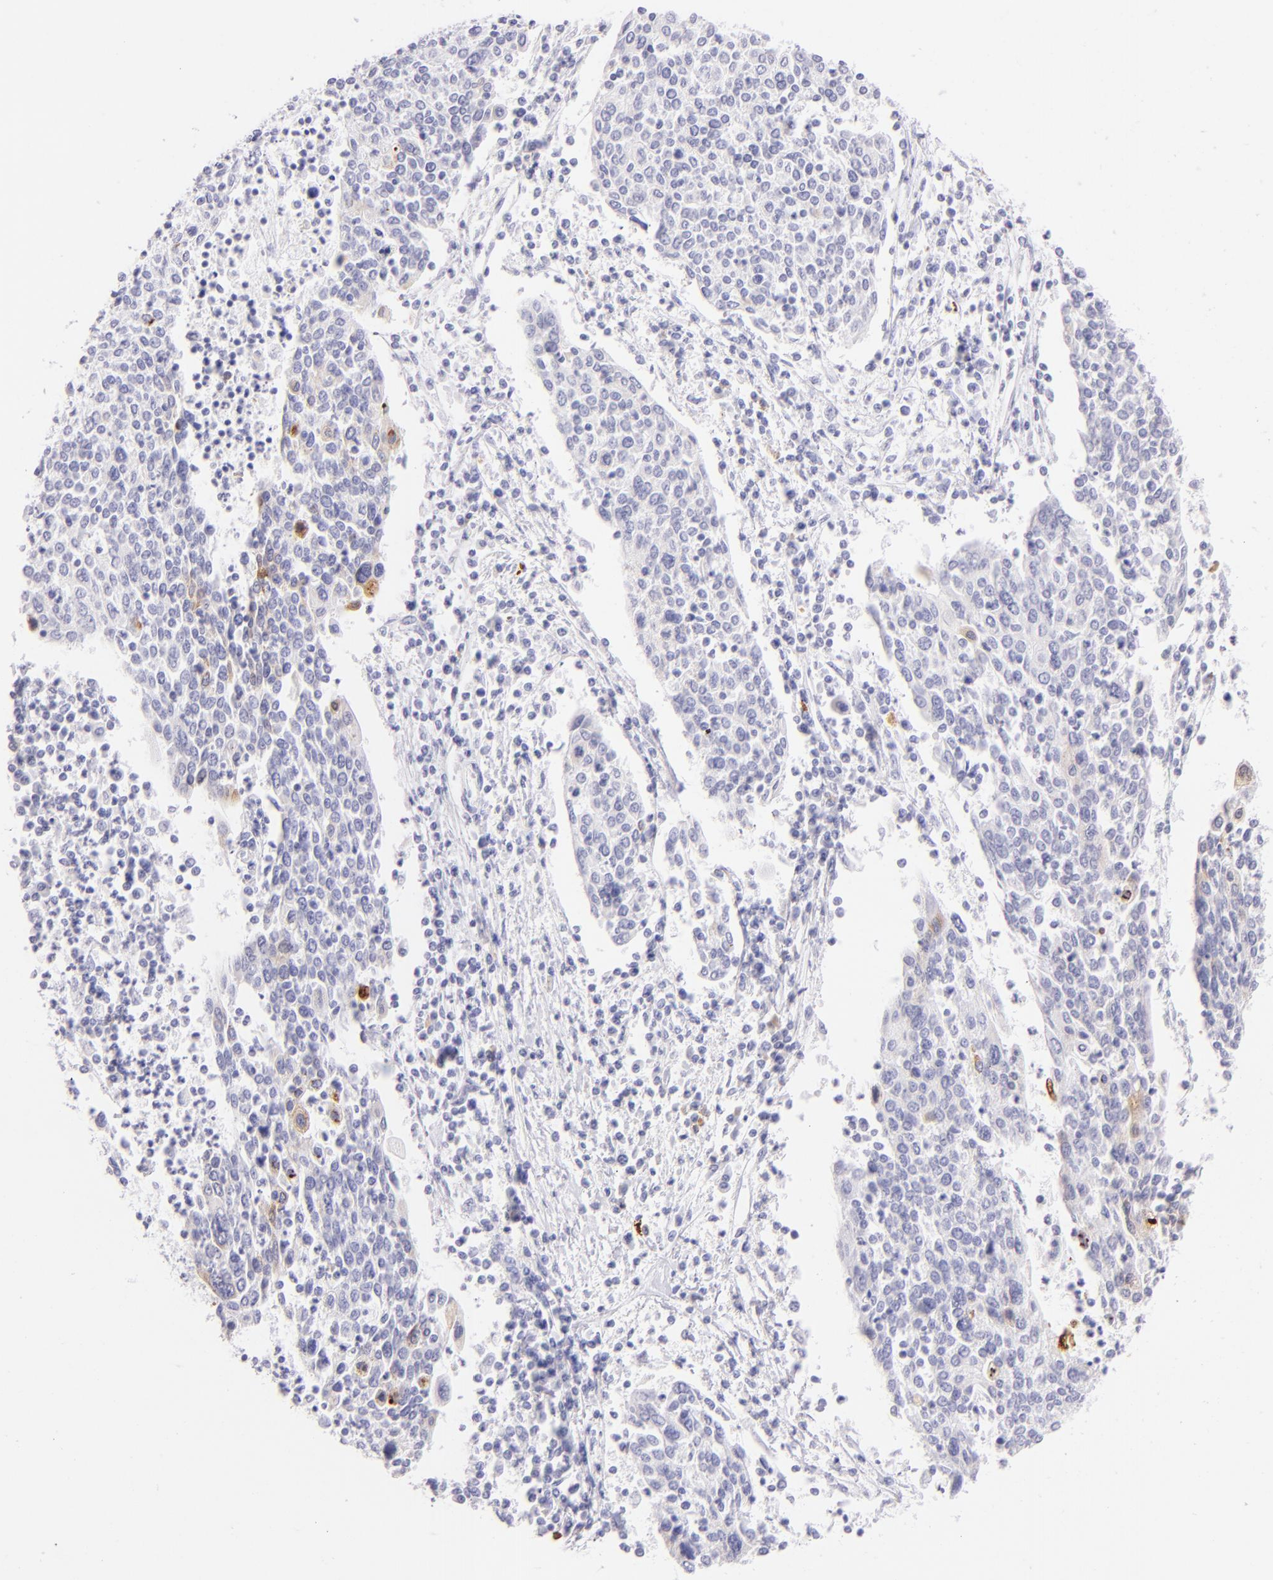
{"staining": {"intensity": "negative", "quantity": "none", "location": "none"}, "tissue": "cervical cancer", "cell_type": "Tumor cells", "image_type": "cancer", "snomed": [{"axis": "morphology", "description": "Squamous cell carcinoma, NOS"}, {"axis": "topography", "description": "Cervix"}], "caption": "IHC image of neoplastic tissue: human cervical squamous cell carcinoma stained with DAB displays no significant protein staining in tumor cells.", "gene": "SDC1", "patient": {"sex": "female", "age": 40}}